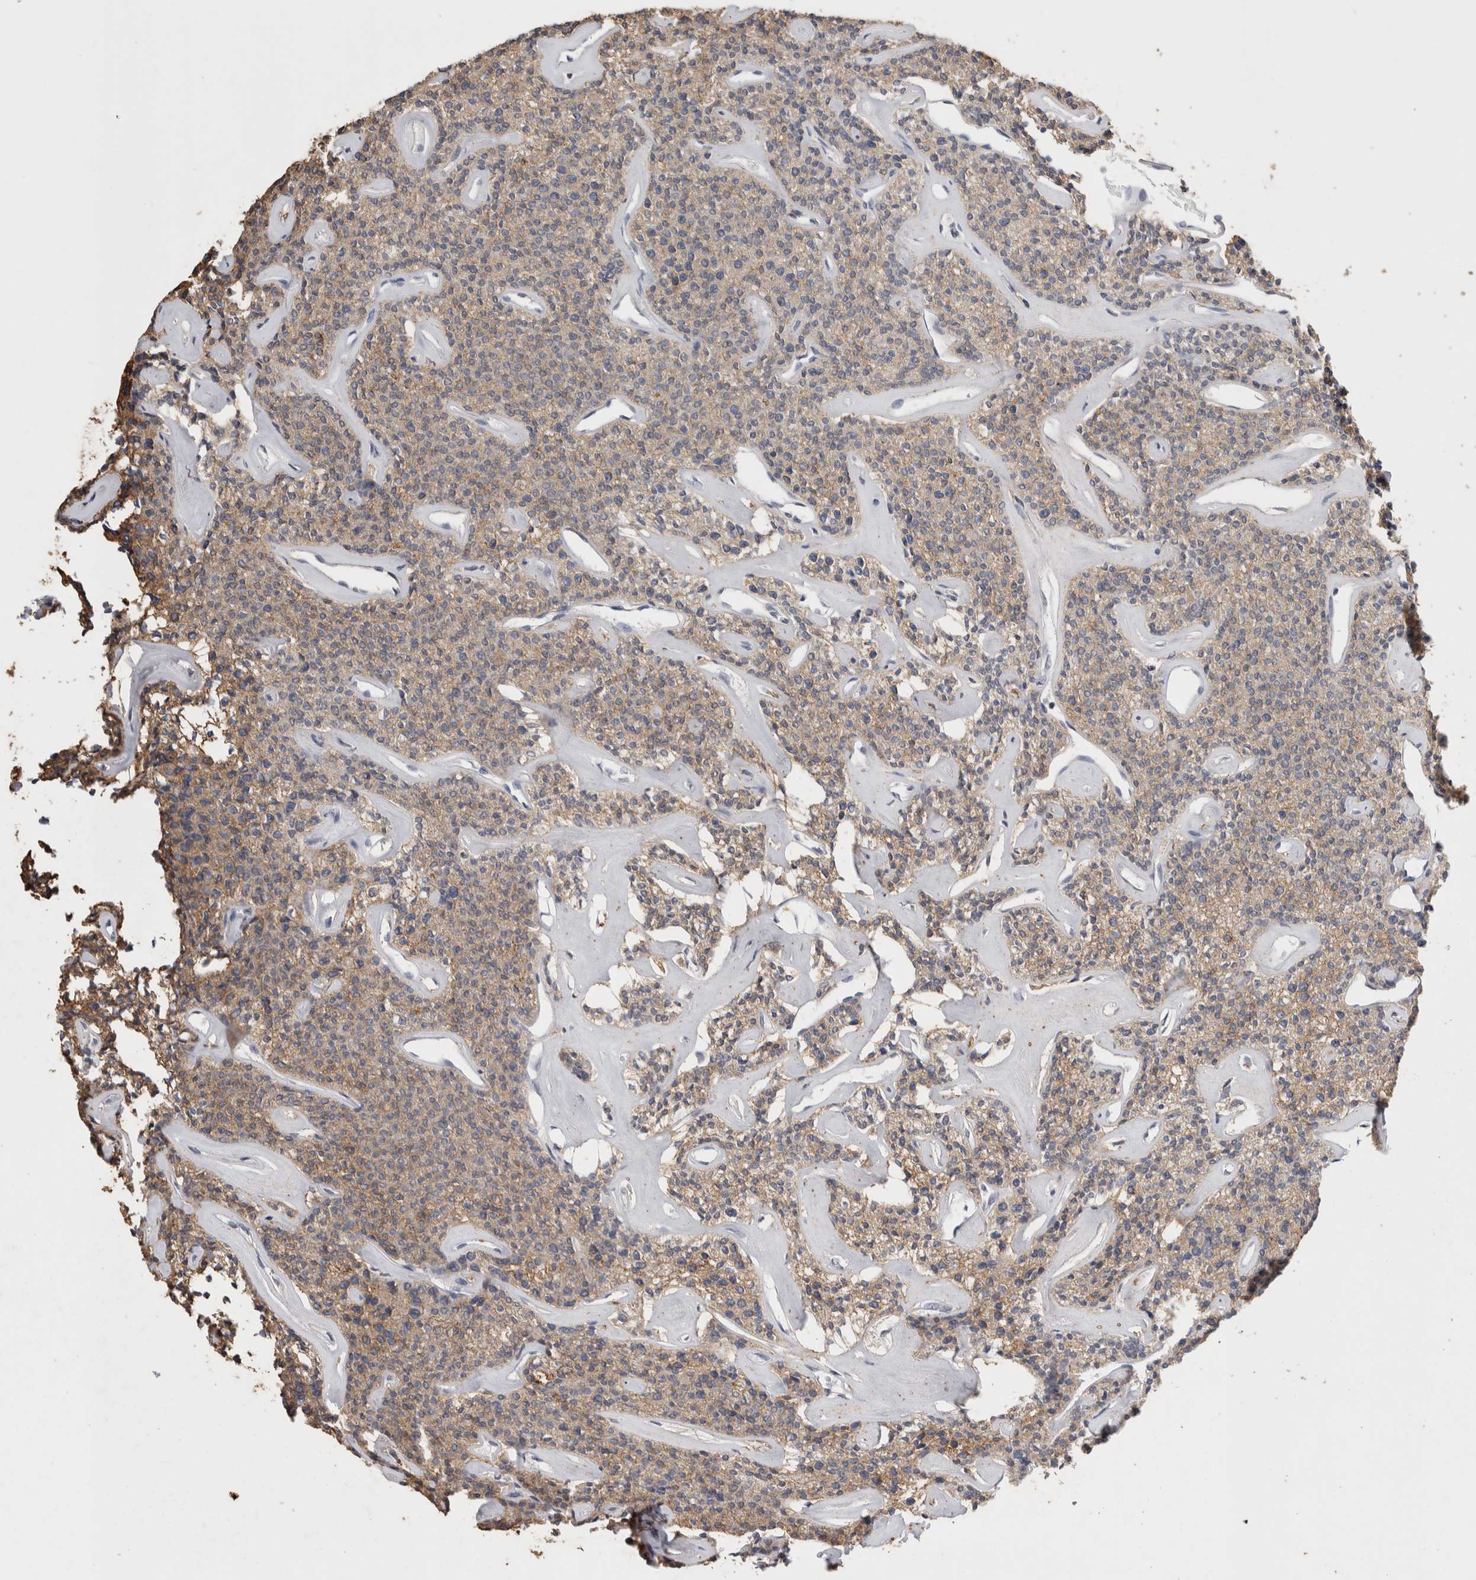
{"staining": {"intensity": "weak", "quantity": ">75%", "location": "cytoplasmic/membranous"}, "tissue": "parathyroid gland", "cell_type": "Glandular cells", "image_type": "normal", "snomed": [{"axis": "morphology", "description": "Normal tissue, NOS"}, {"axis": "topography", "description": "Parathyroid gland"}], "caption": "The immunohistochemical stain shows weak cytoplasmic/membranous staining in glandular cells of unremarkable parathyroid gland.", "gene": "CNTFR", "patient": {"sex": "male", "age": 46}}